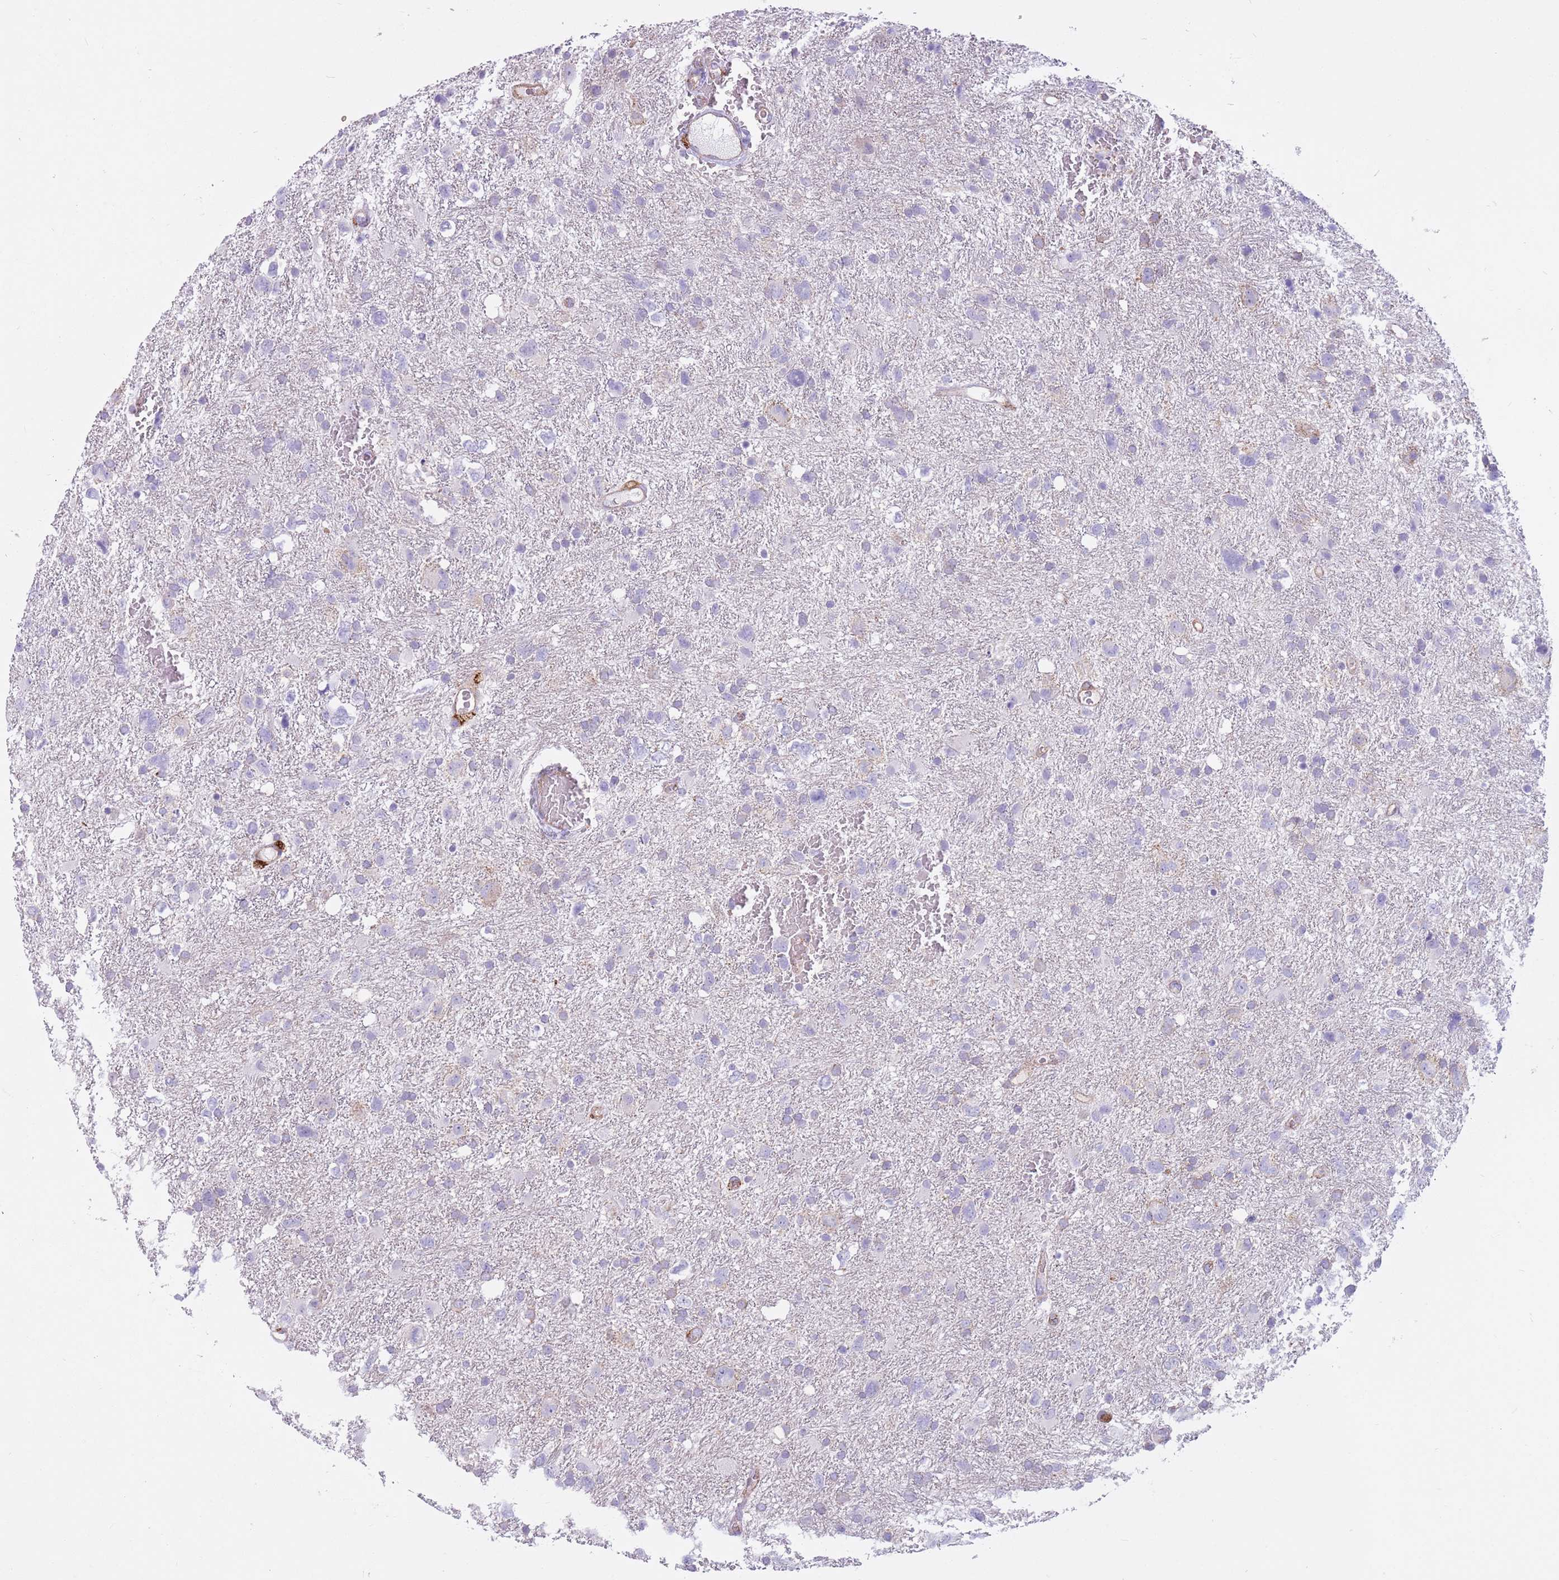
{"staining": {"intensity": "negative", "quantity": "none", "location": "none"}, "tissue": "glioma", "cell_type": "Tumor cells", "image_type": "cancer", "snomed": [{"axis": "morphology", "description": "Glioma, malignant, High grade"}, {"axis": "topography", "description": "Brain"}], "caption": "Histopathology image shows no protein expression in tumor cells of high-grade glioma (malignant) tissue.", "gene": "SNX6", "patient": {"sex": "male", "age": 61}}